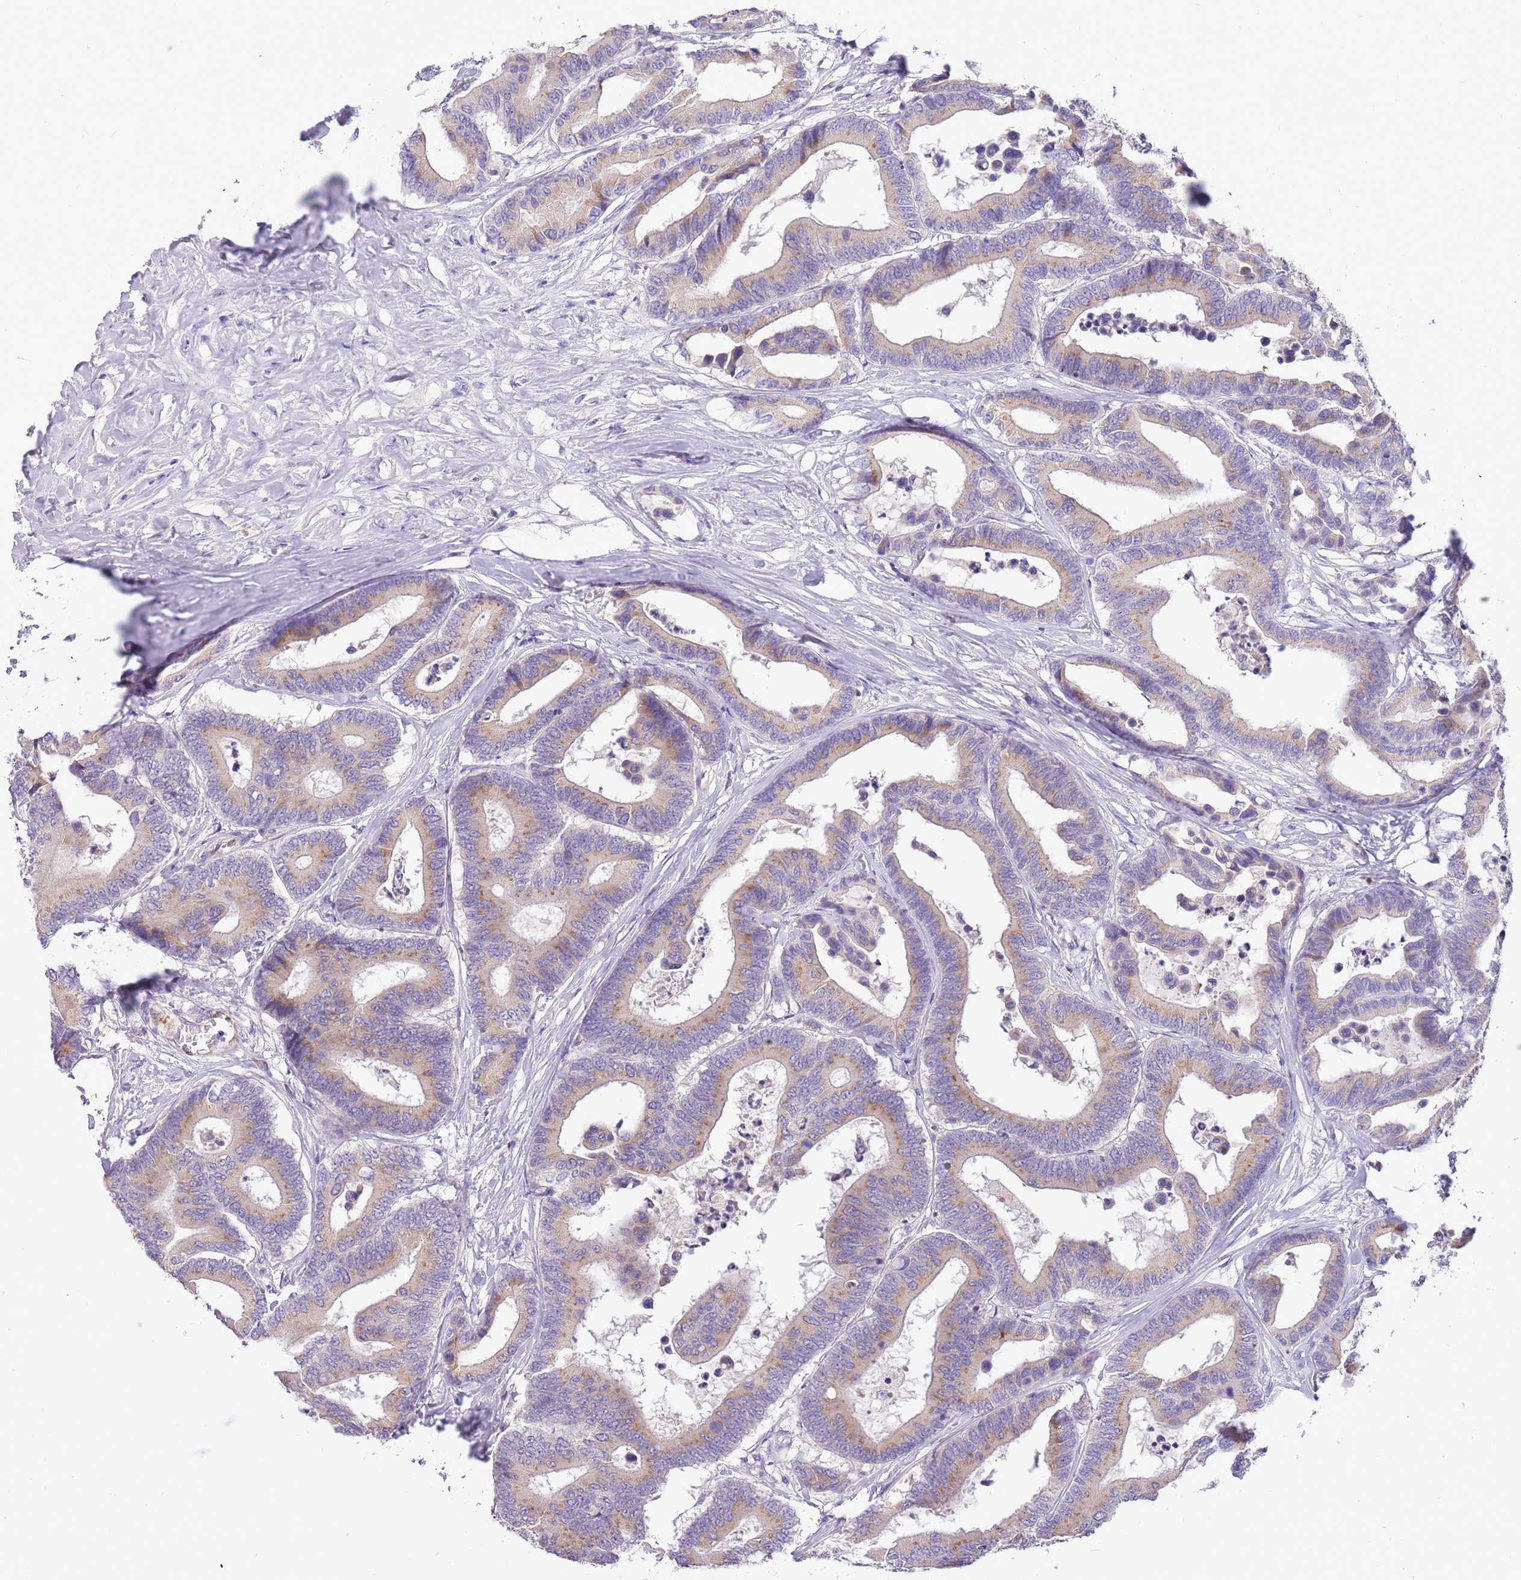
{"staining": {"intensity": "weak", "quantity": ">75%", "location": "cytoplasmic/membranous"}, "tissue": "colorectal cancer", "cell_type": "Tumor cells", "image_type": "cancer", "snomed": [{"axis": "morphology", "description": "Normal tissue, NOS"}, {"axis": "morphology", "description": "Adenocarcinoma, NOS"}, {"axis": "topography", "description": "Colon"}], "caption": "Immunohistochemistry staining of adenocarcinoma (colorectal), which exhibits low levels of weak cytoplasmic/membranous positivity in about >75% of tumor cells indicating weak cytoplasmic/membranous protein positivity. The staining was performed using DAB (3,3'-diaminobenzidine) (brown) for protein detection and nuclei were counterstained in hematoxylin (blue).", "gene": "GLCE", "patient": {"sex": "male", "age": 82}}